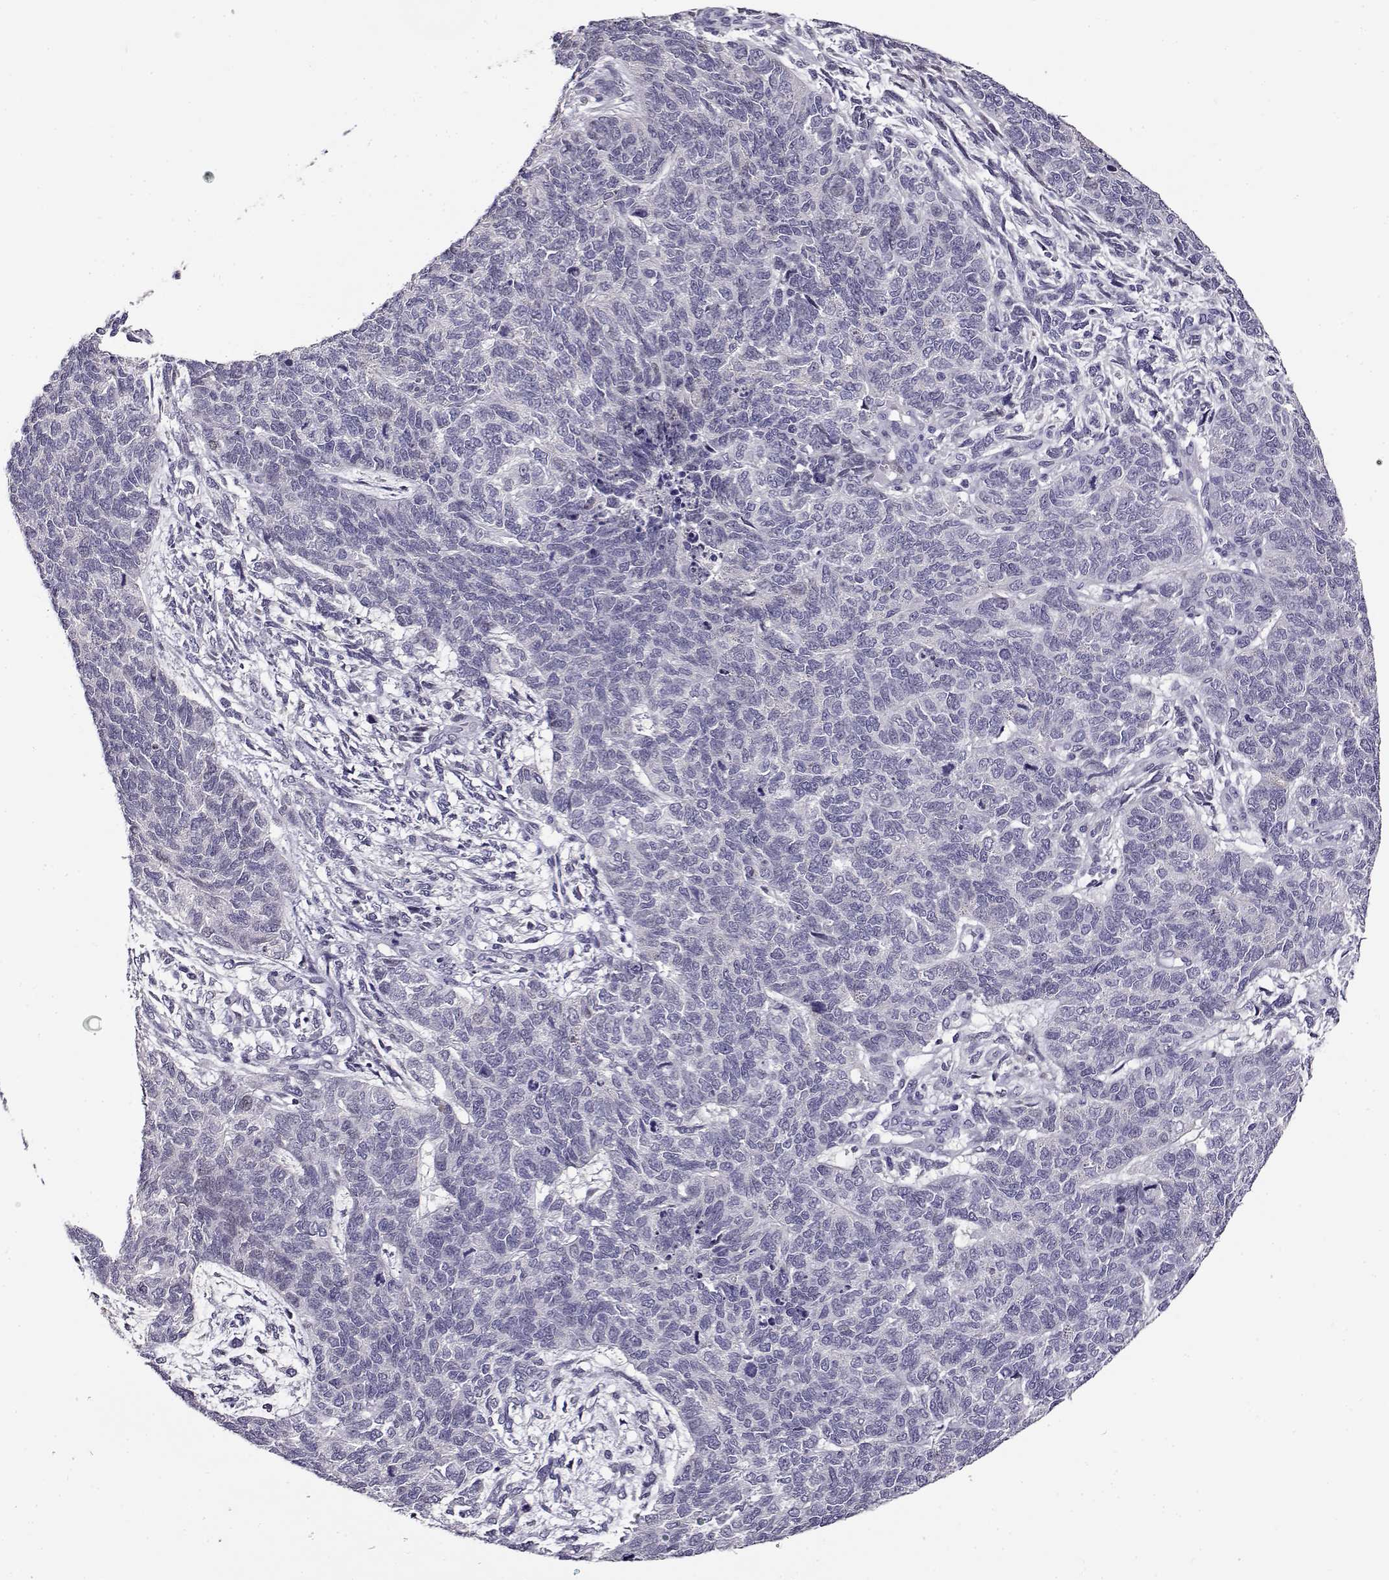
{"staining": {"intensity": "negative", "quantity": "none", "location": "none"}, "tissue": "cervical cancer", "cell_type": "Tumor cells", "image_type": "cancer", "snomed": [{"axis": "morphology", "description": "Squamous cell carcinoma, NOS"}, {"axis": "topography", "description": "Cervix"}], "caption": "Immunohistochemistry histopathology image of neoplastic tissue: human cervical cancer stained with DAB (3,3'-diaminobenzidine) shows no significant protein staining in tumor cells.", "gene": "RHOXF2", "patient": {"sex": "female", "age": 63}}